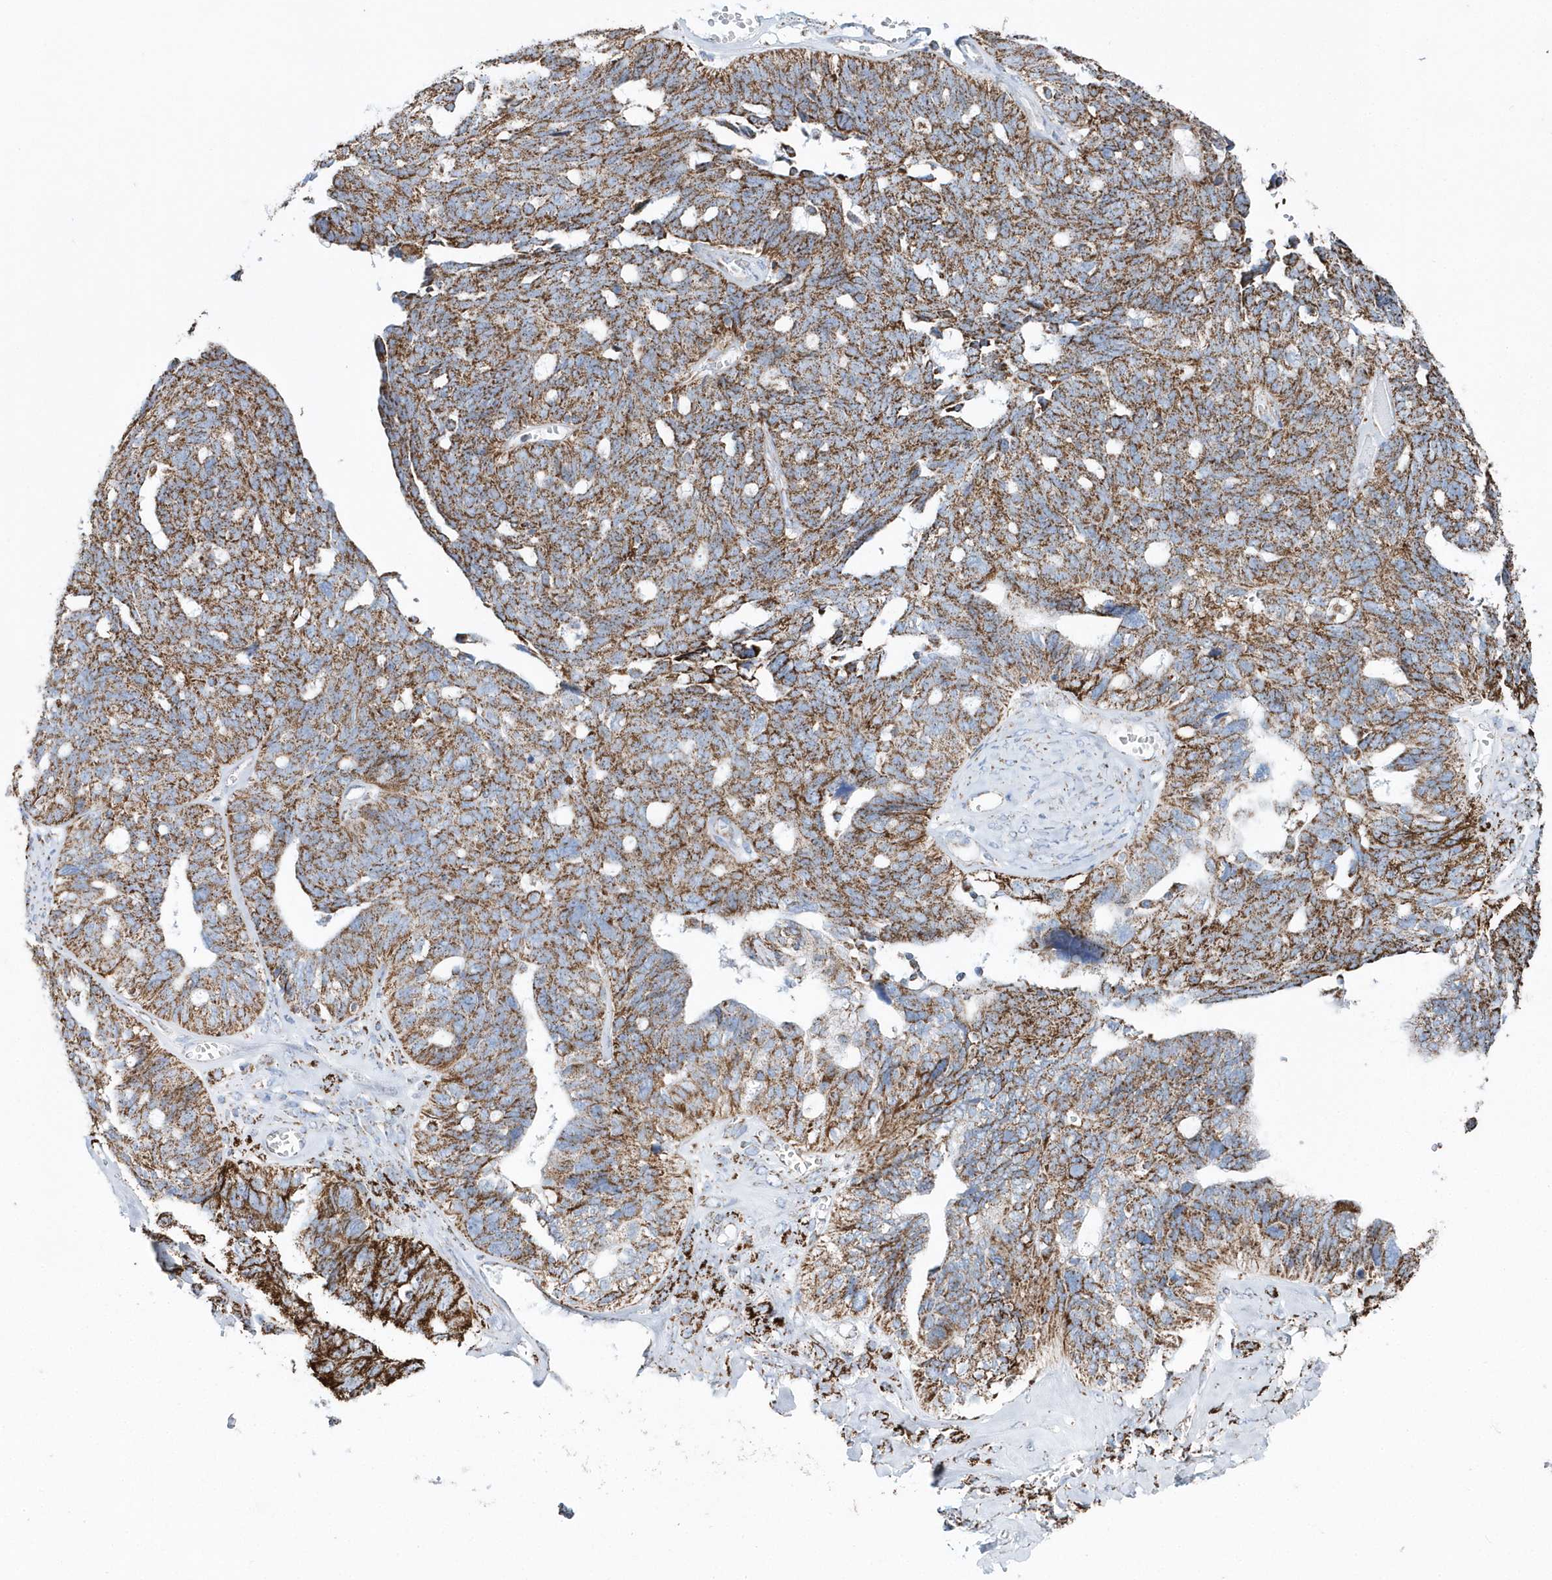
{"staining": {"intensity": "moderate", "quantity": ">75%", "location": "cytoplasmic/membranous"}, "tissue": "ovarian cancer", "cell_type": "Tumor cells", "image_type": "cancer", "snomed": [{"axis": "morphology", "description": "Cystadenocarcinoma, serous, NOS"}, {"axis": "topography", "description": "Ovary"}], "caption": "Human ovarian serous cystadenocarcinoma stained with a protein marker reveals moderate staining in tumor cells.", "gene": "TMCO6", "patient": {"sex": "female", "age": 79}}